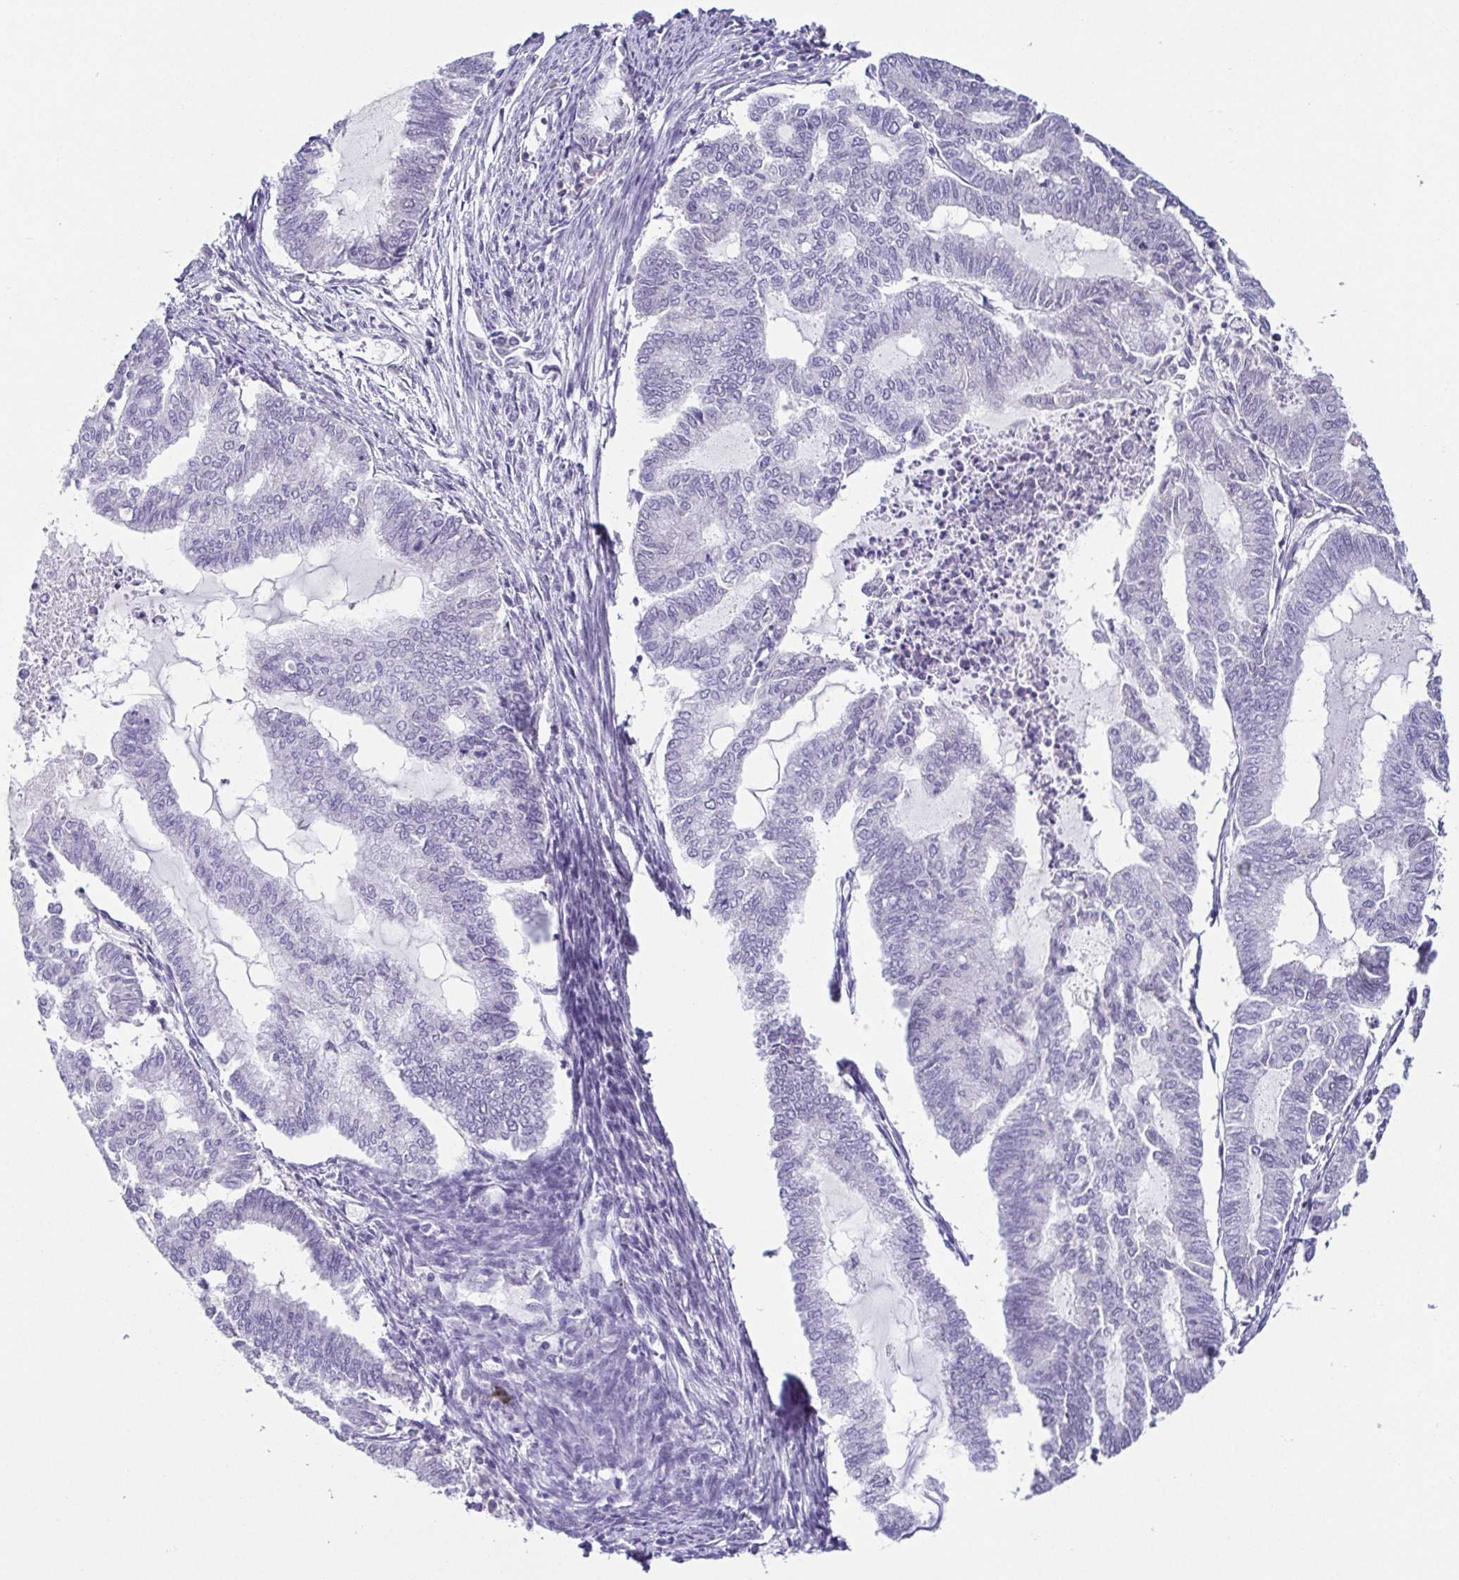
{"staining": {"intensity": "negative", "quantity": "none", "location": "none"}, "tissue": "endometrial cancer", "cell_type": "Tumor cells", "image_type": "cancer", "snomed": [{"axis": "morphology", "description": "Adenocarcinoma, NOS"}, {"axis": "topography", "description": "Endometrium"}], "caption": "A micrograph of endometrial cancer (adenocarcinoma) stained for a protein displays no brown staining in tumor cells. (IHC, brightfield microscopy, high magnification).", "gene": "TCF3", "patient": {"sex": "female", "age": 79}}